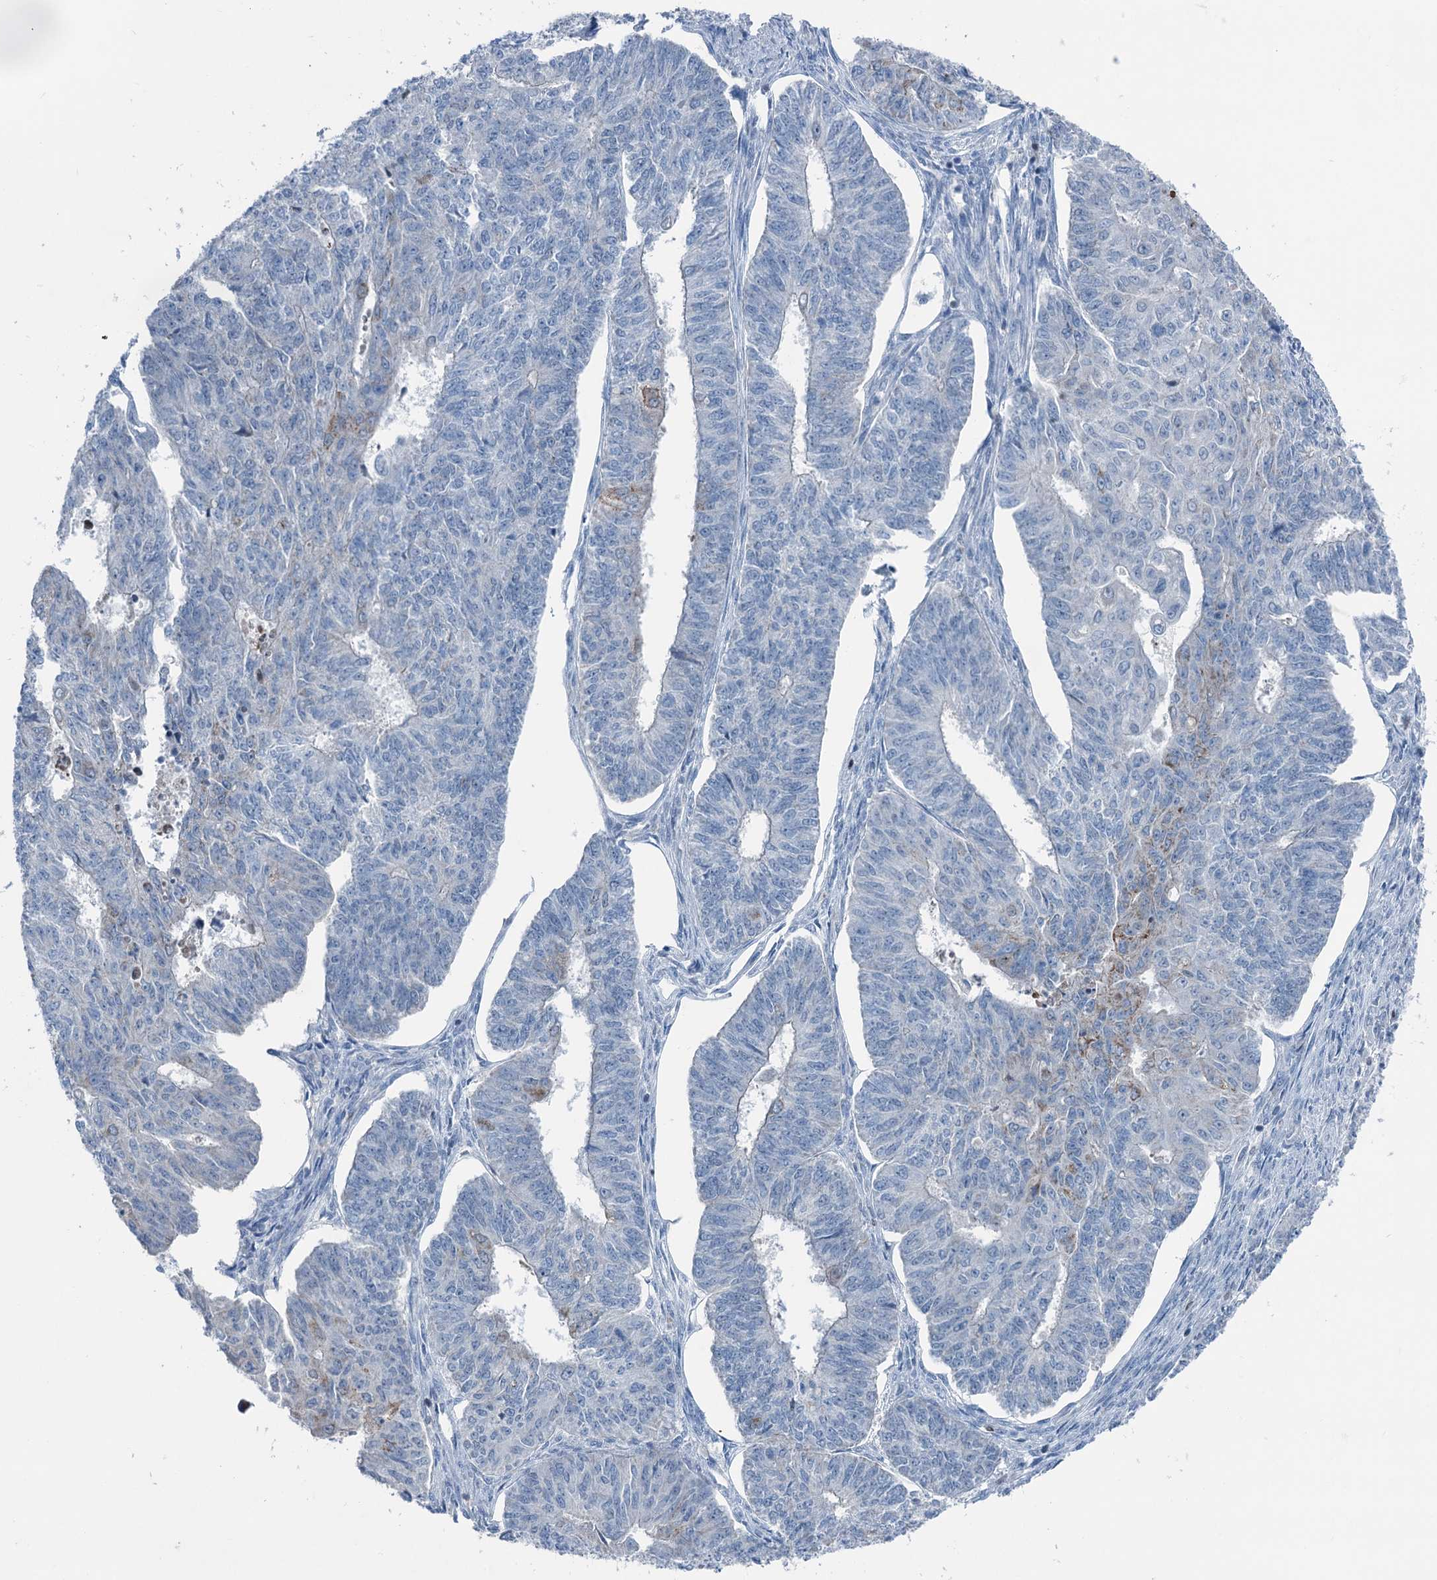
{"staining": {"intensity": "negative", "quantity": "none", "location": "none"}, "tissue": "endometrial cancer", "cell_type": "Tumor cells", "image_type": "cancer", "snomed": [{"axis": "morphology", "description": "Adenocarcinoma, NOS"}, {"axis": "topography", "description": "Endometrium"}], "caption": "A photomicrograph of adenocarcinoma (endometrial) stained for a protein shows no brown staining in tumor cells.", "gene": "ELP4", "patient": {"sex": "female", "age": 32}}